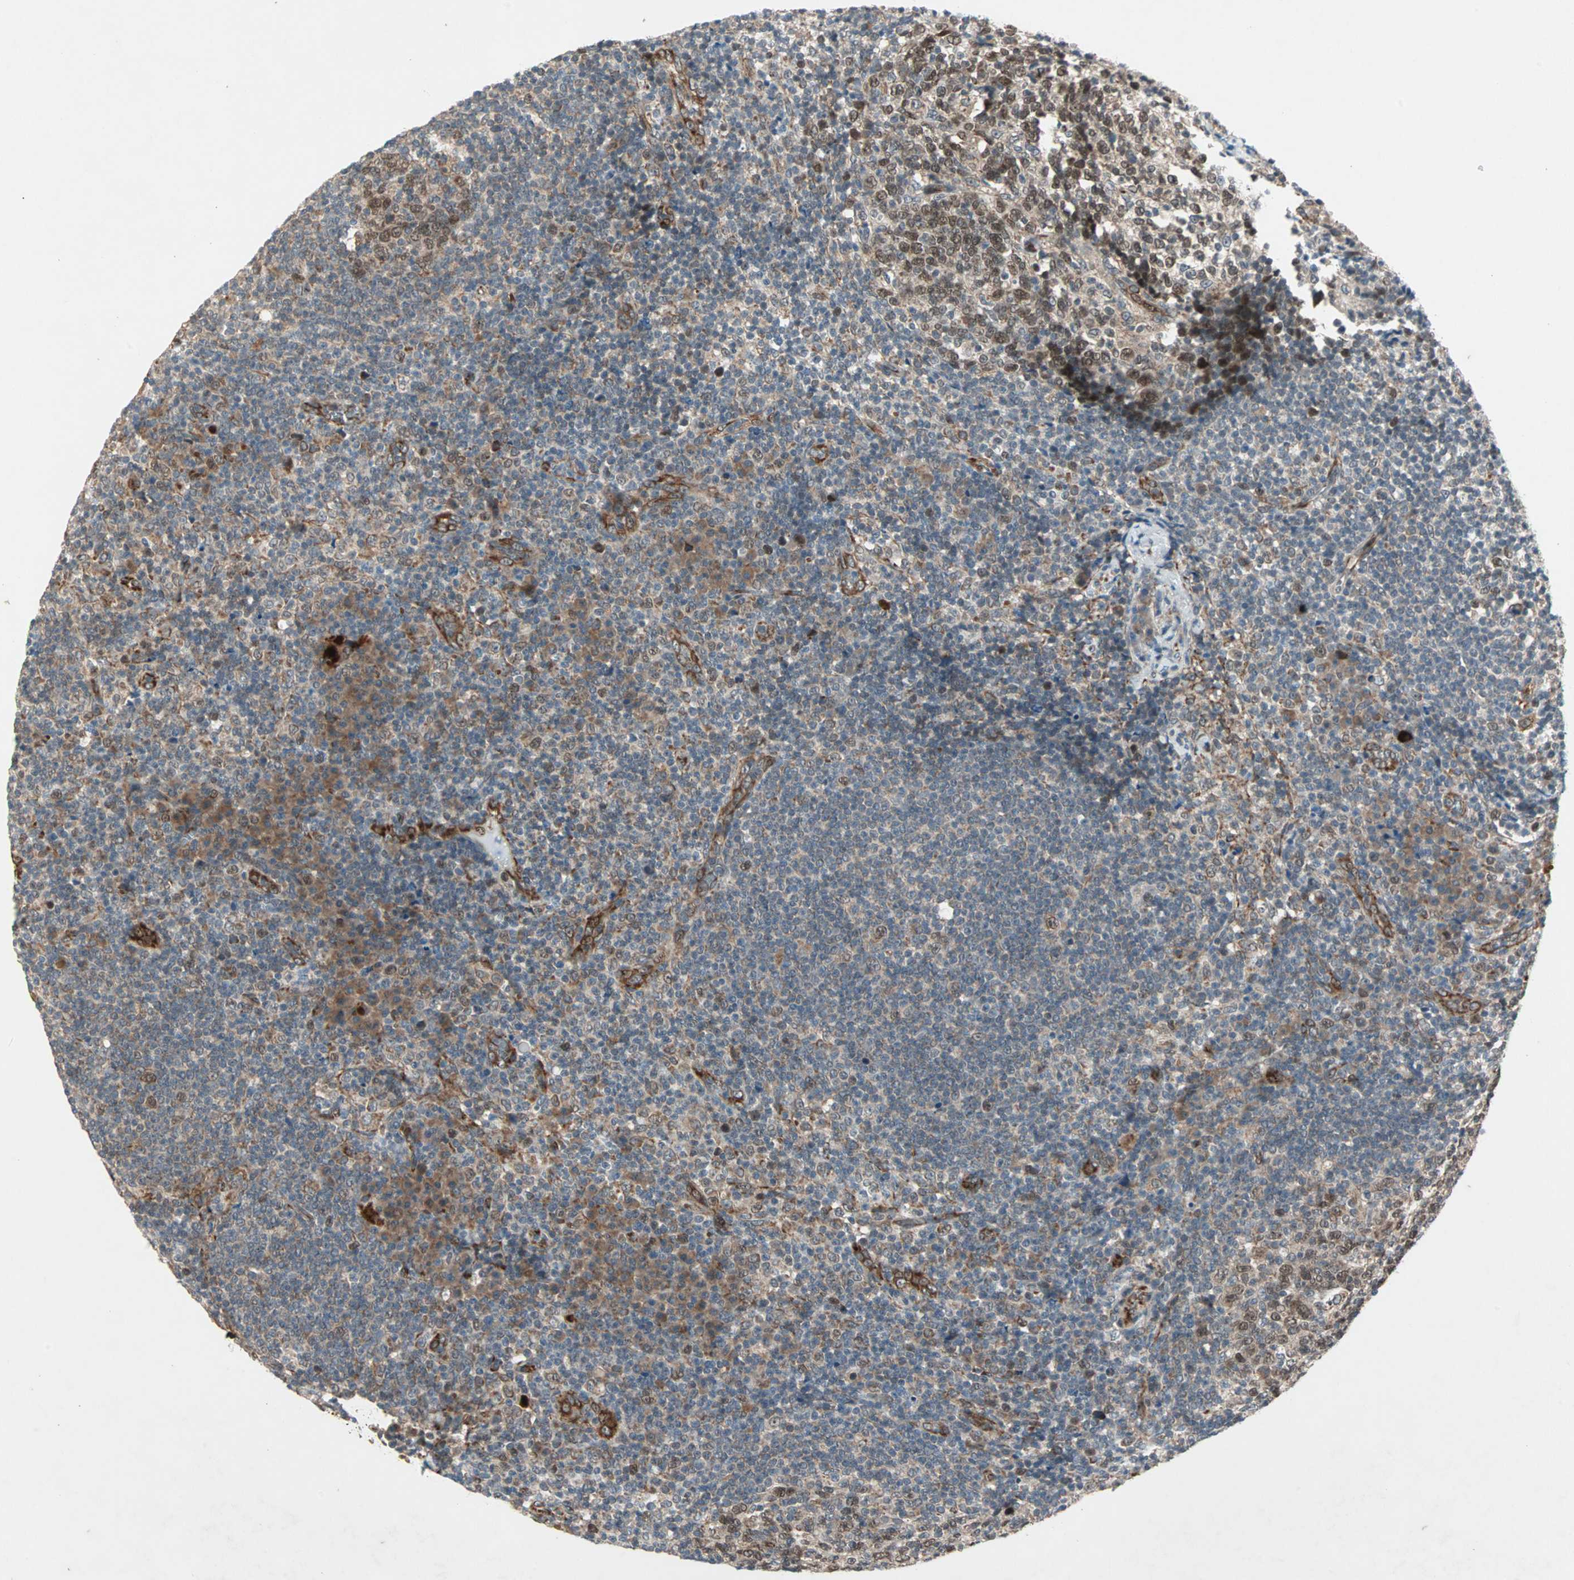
{"staining": {"intensity": "strong", "quantity": ">75%", "location": "cytoplasmic/membranous,nuclear"}, "tissue": "lymph node", "cell_type": "Germinal center cells", "image_type": "normal", "snomed": [{"axis": "morphology", "description": "Normal tissue, NOS"}, {"axis": "morphology", "description": "Inflammation, NOS"}, {"axis": "topography", "description": "Lymph node"}], "caption": "IHC of normal human lymph node reveals high levels of strong cytoplasmic/membranous,nuclear positivity in about >75% of germinal center cells. IHC stains the protein in brown and the nuclei are stained blue.", "gene": "ZNF37A", "patient": {"sex": "male", "age": 55}}